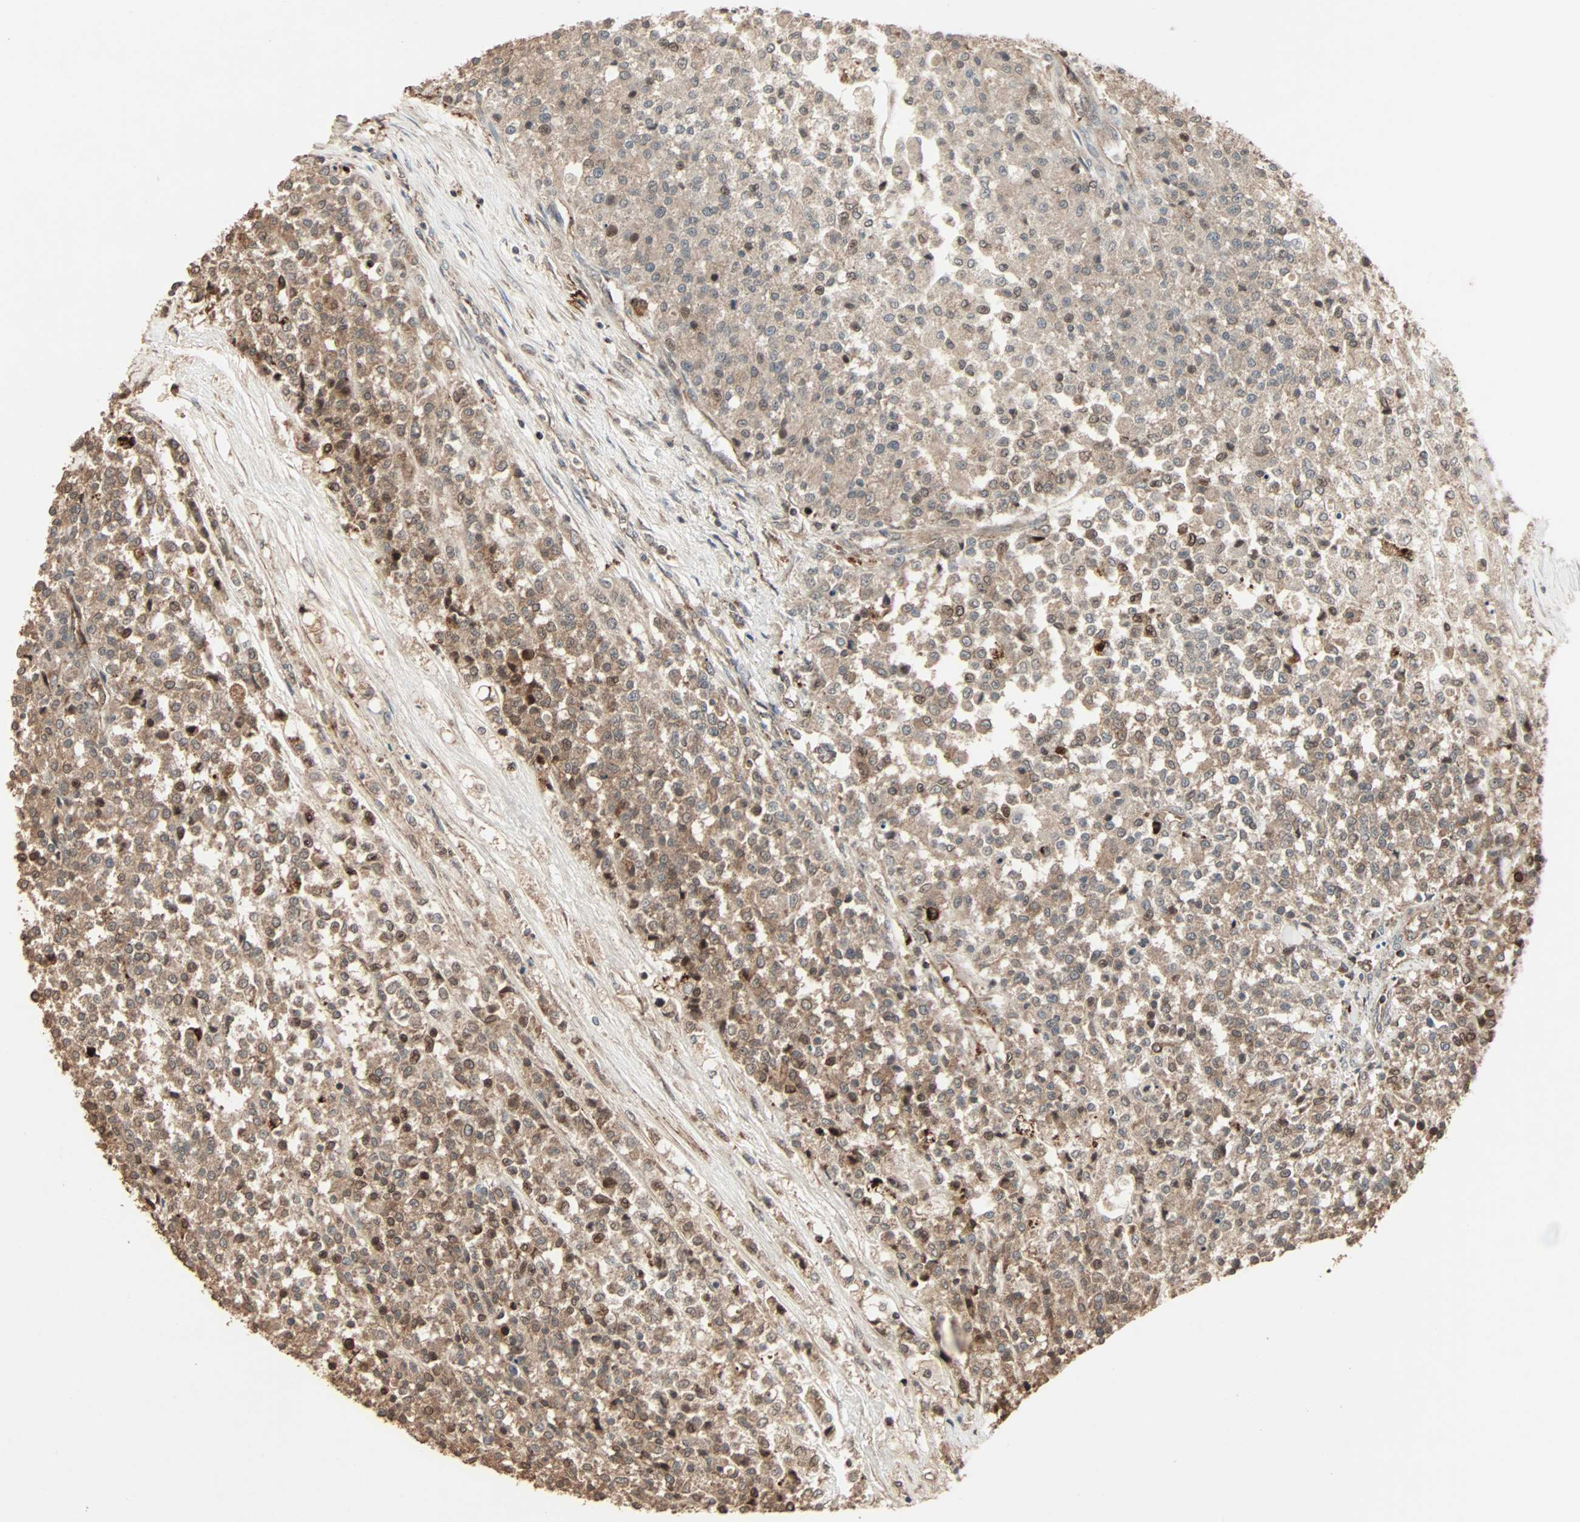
{"staining": {"intensity": "moderate", "quantity": ">75%", "location": "cytoplasmic/membranous"}, "tissue": "testis cancer", "cell_type": "Tumor cells", "image_type": "cancer", "snomed": [{"axis": "morphology", "description": "Seminoma, NOS"}, {"axis": "topography", "description": "Testis"}], "caption": "This is an image of immunohistochemistry staining of testis cancer, which shows moderate positivity in the cytoplasmic/membranous of tumor cells.", "gene": "CALCRL", "patient": {"sex": "male", "age": 59}}